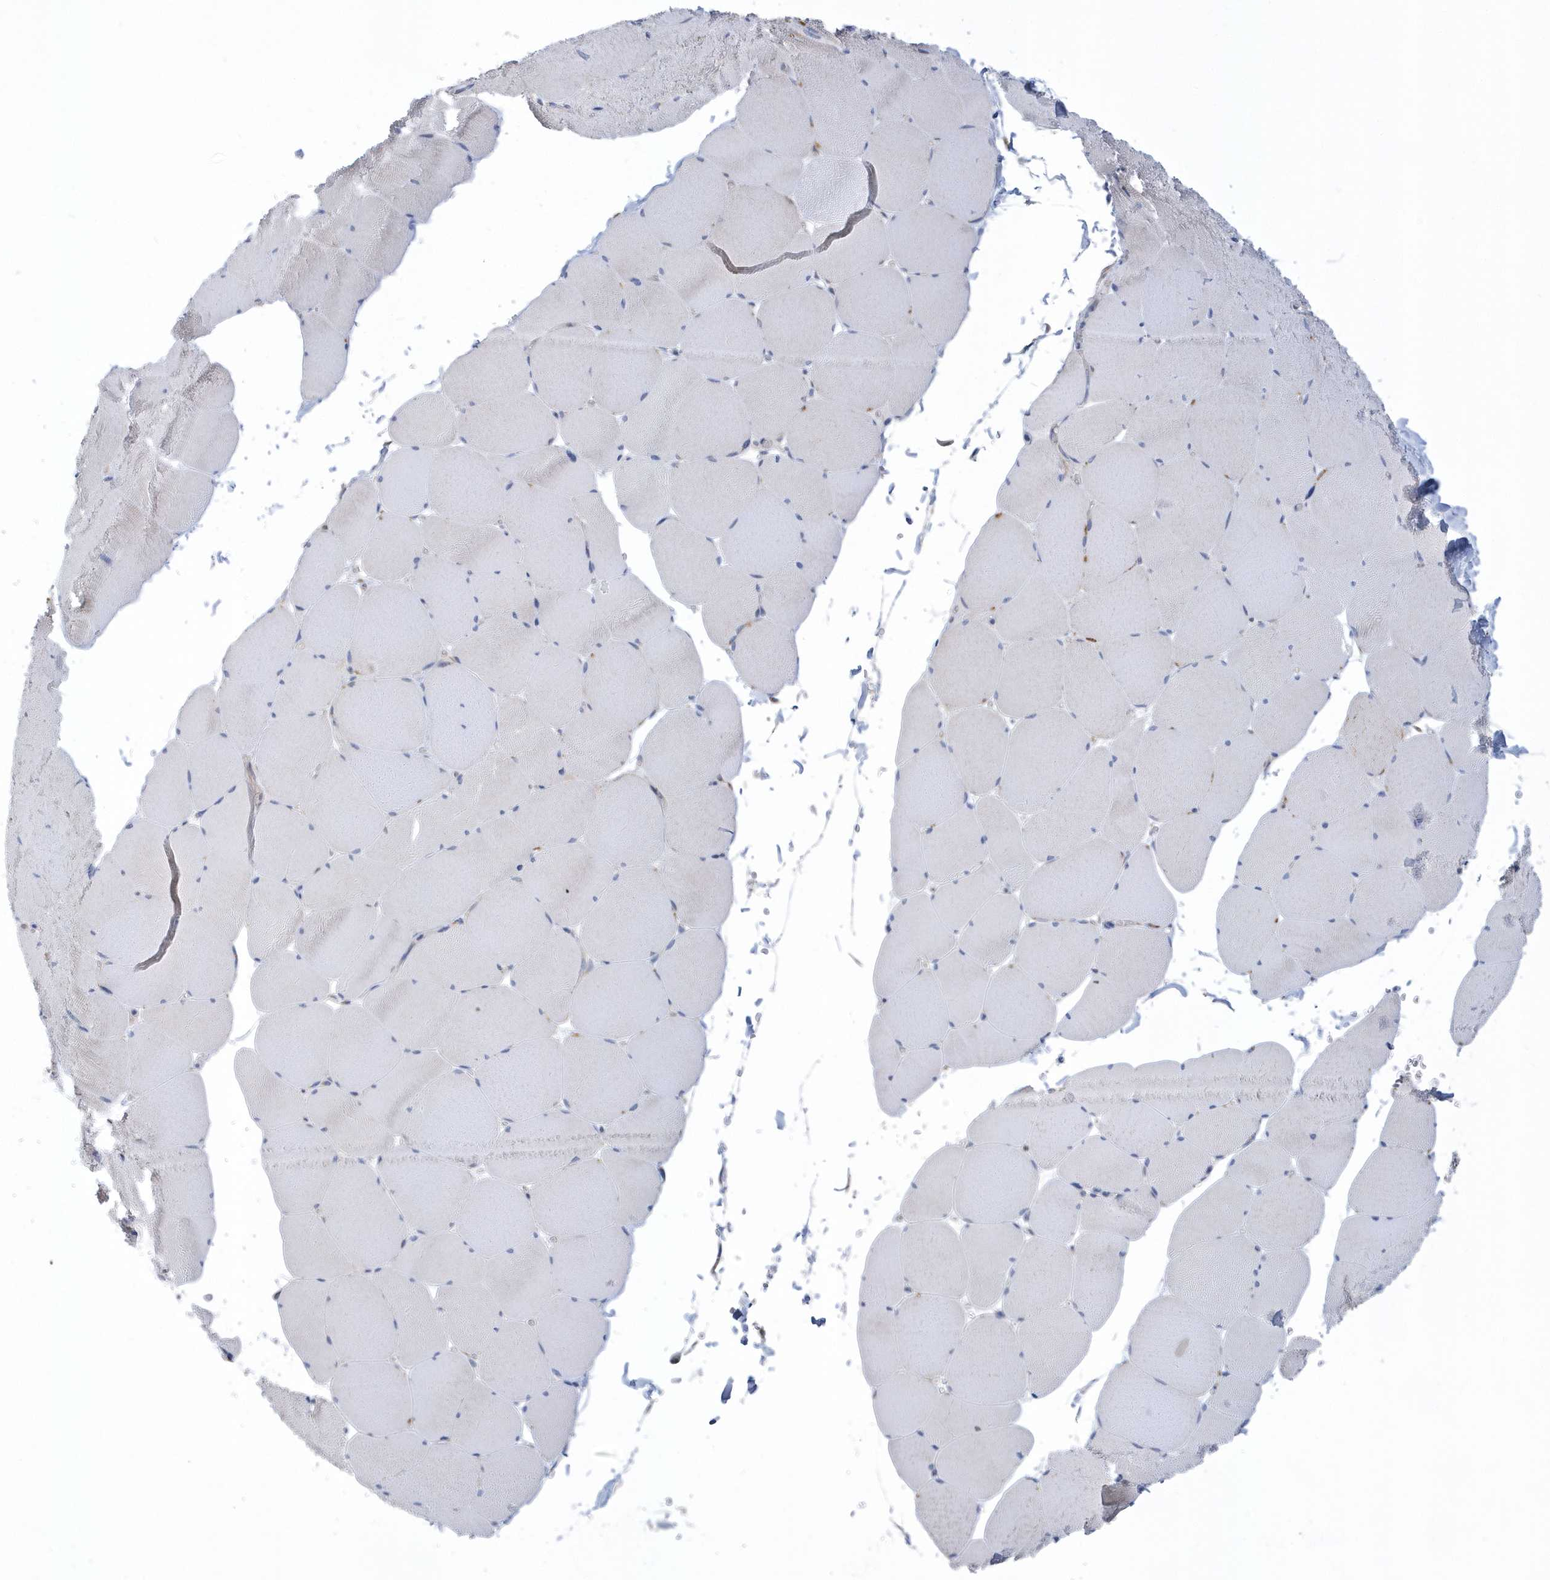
{"staining": {"intensity": "weak", "quantity": "<25%", "location": "cytoplasmic/membranous"}, "tissue": "skeletal muscle", "cell_type": "Myocytes", "image_type": "normal", "snomed": [{"axis": "morphology", "description": "Normal tissue, NOS"}, {"axis": "topography", "description": "Skeletal muscle"}, {"axis": "topography", "description": "Head-Neck"}], "caption": "IHC photomicrograph of unremarkable skeletal muscle stained for a protein (brown), which exhibits no staining in myocytes.", "gene": "VWA5B2", "patient": {"sex": "male", "age": 66}}